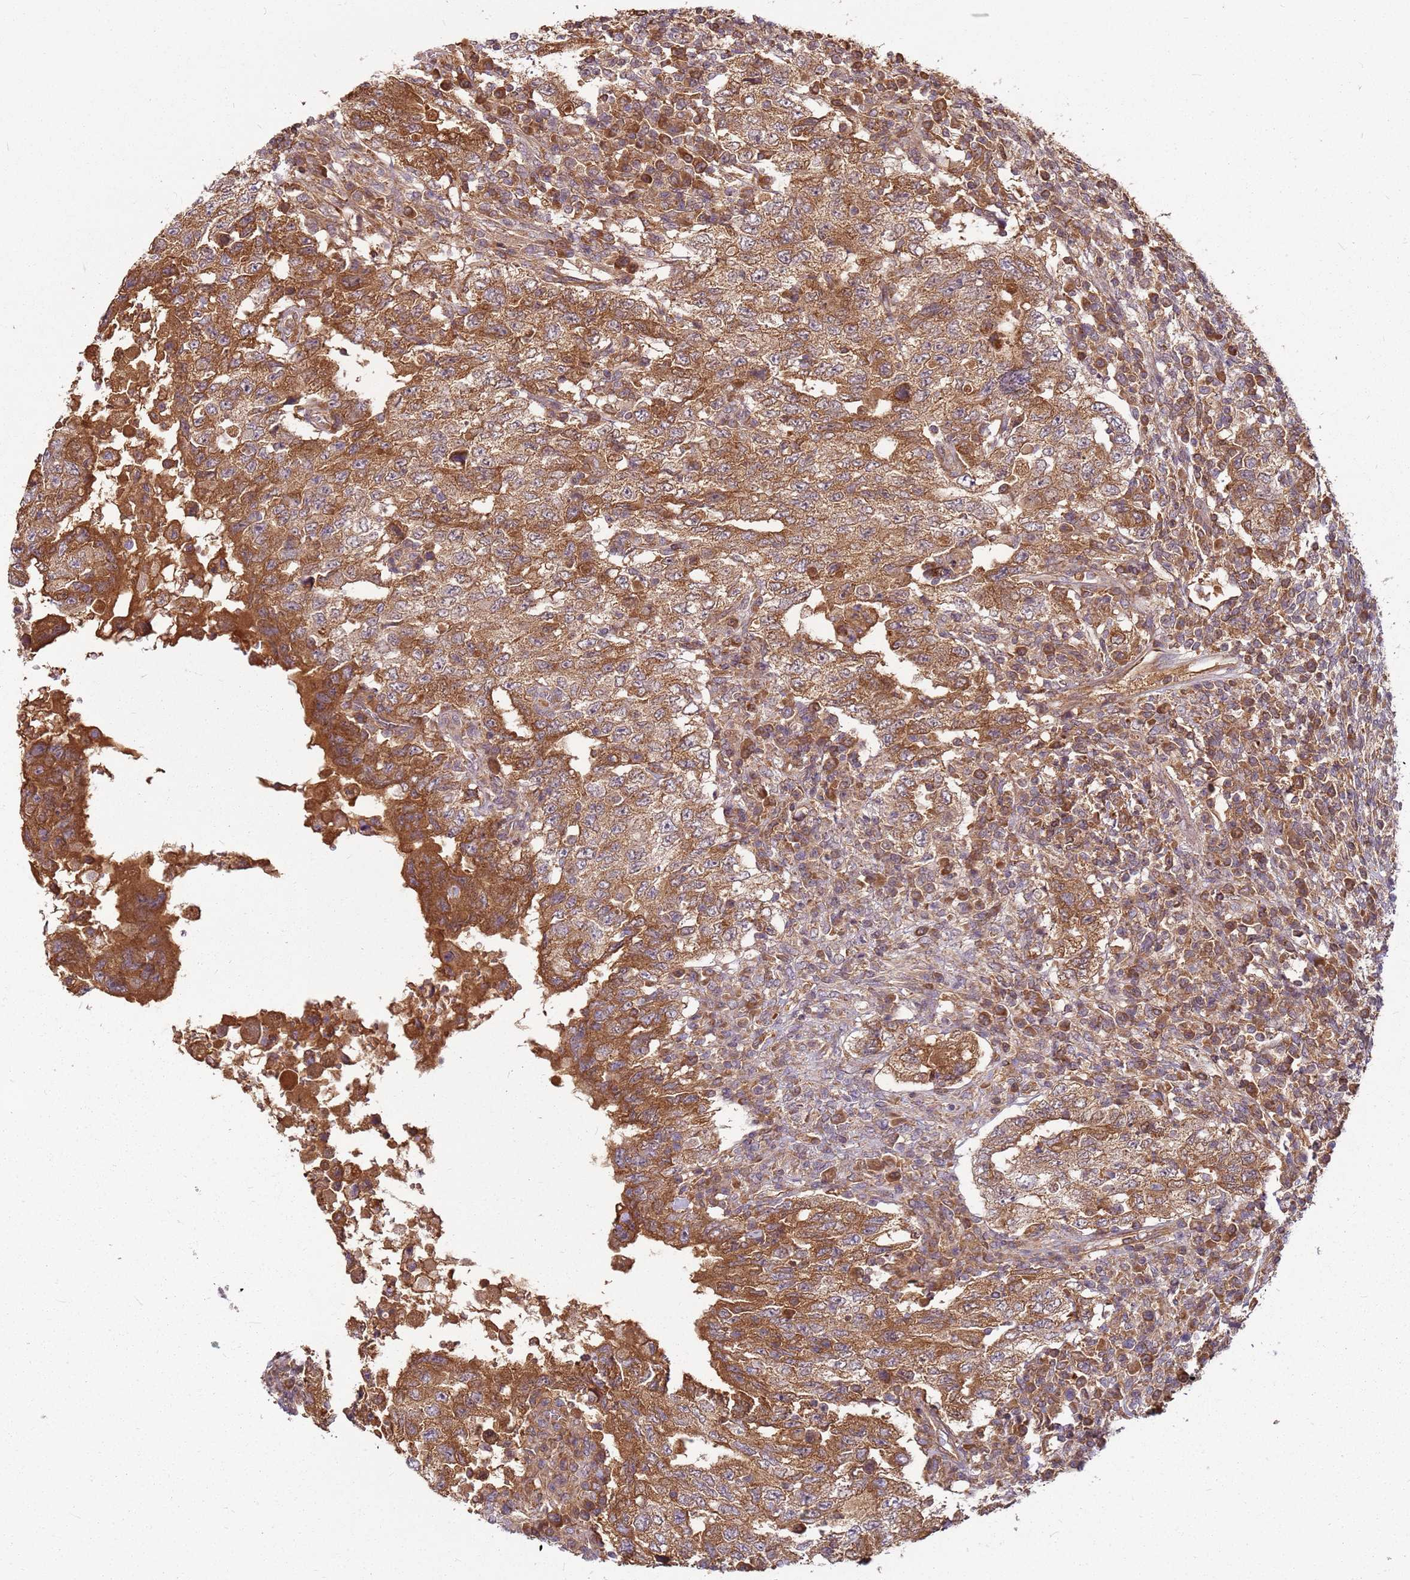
{"staining": {"intensity": "moderate", "quantity": ">75%", "location": "cytoplasmic/membranous"}, "tissue": "testis cancer", "cell_type": "Tumor cells", "image_type": "cancer", "snomed": [{"axis": "morphology", "description": "Carcinoma, Embryonal, NOS"}, {"axis": "topography", "description": "Testis"}], "caption": "High-magnification brightfield microscopy of embryonal carcinoma (testis) stained with DAB (brown) and counterstained with hematoxylin (blue). tumor cells exhibit moderate cytoplasmic/membranous positivity is seen in about>75% of cells.", "gene": "CCDC159", "patient": {"sex": "male", "age": 26}}